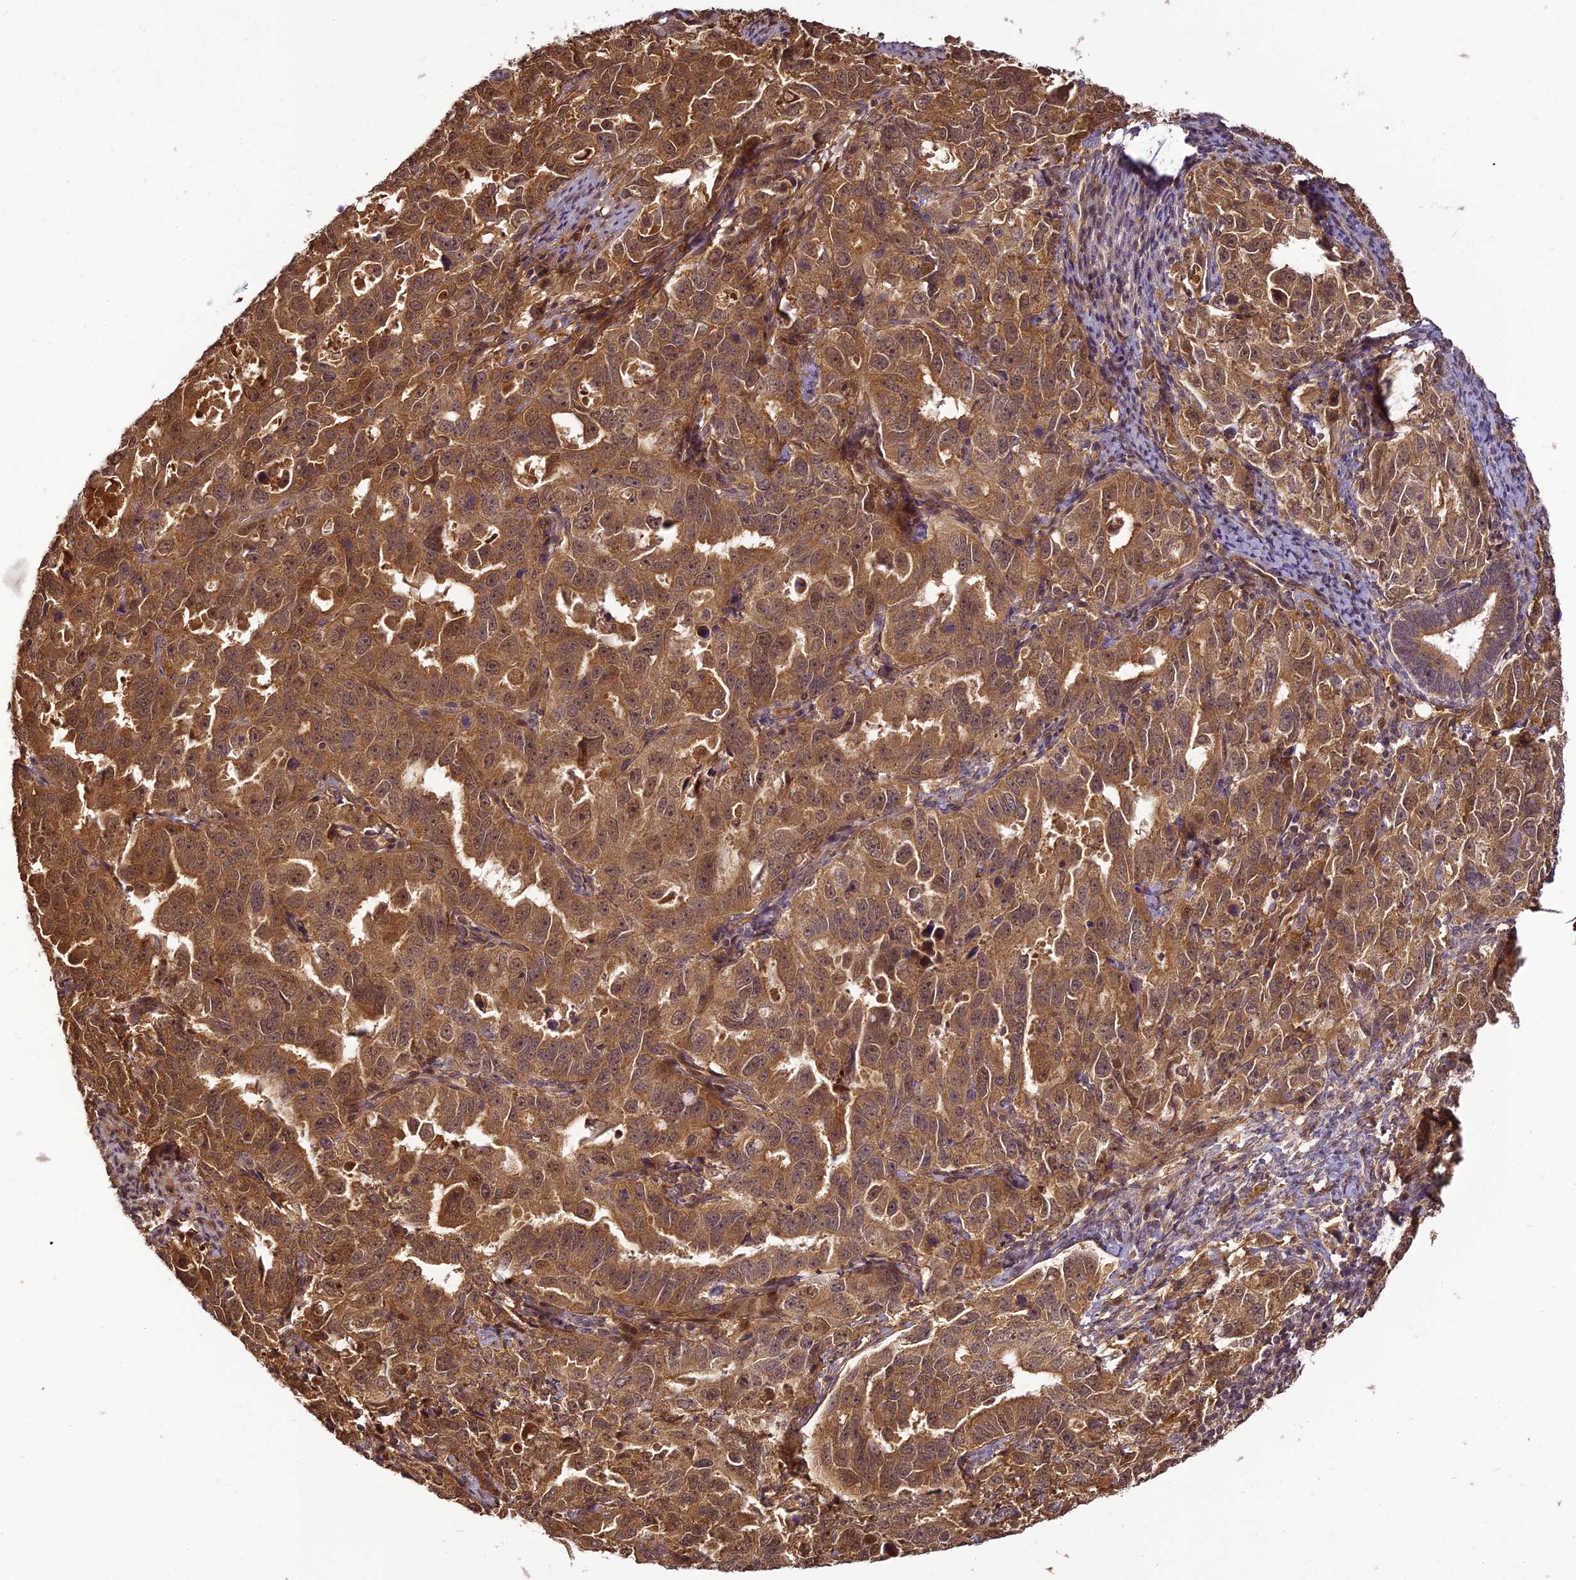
{"staining": {"intensity": "moderate", "quantity": ">75%", "location": "cytoplasmic/membranous"}, "tissue": "endometrial cancer", "cell_type": "Tumor cells", "image_type": "cancer", "snomed": [{"axis": "morphology", "description": "Adenocarcinoma, NOS"}, {"axis": "topography", "description": "Endometrium"}], "caption": "This is a histology image of IHC staining of endometrial adenocarcinoma, which shows moderate expression in the cytoplasmic/membranous of tumor cells.", "gene": "BCDIN3D", "patient": {"sex": "female", "age": 65}}